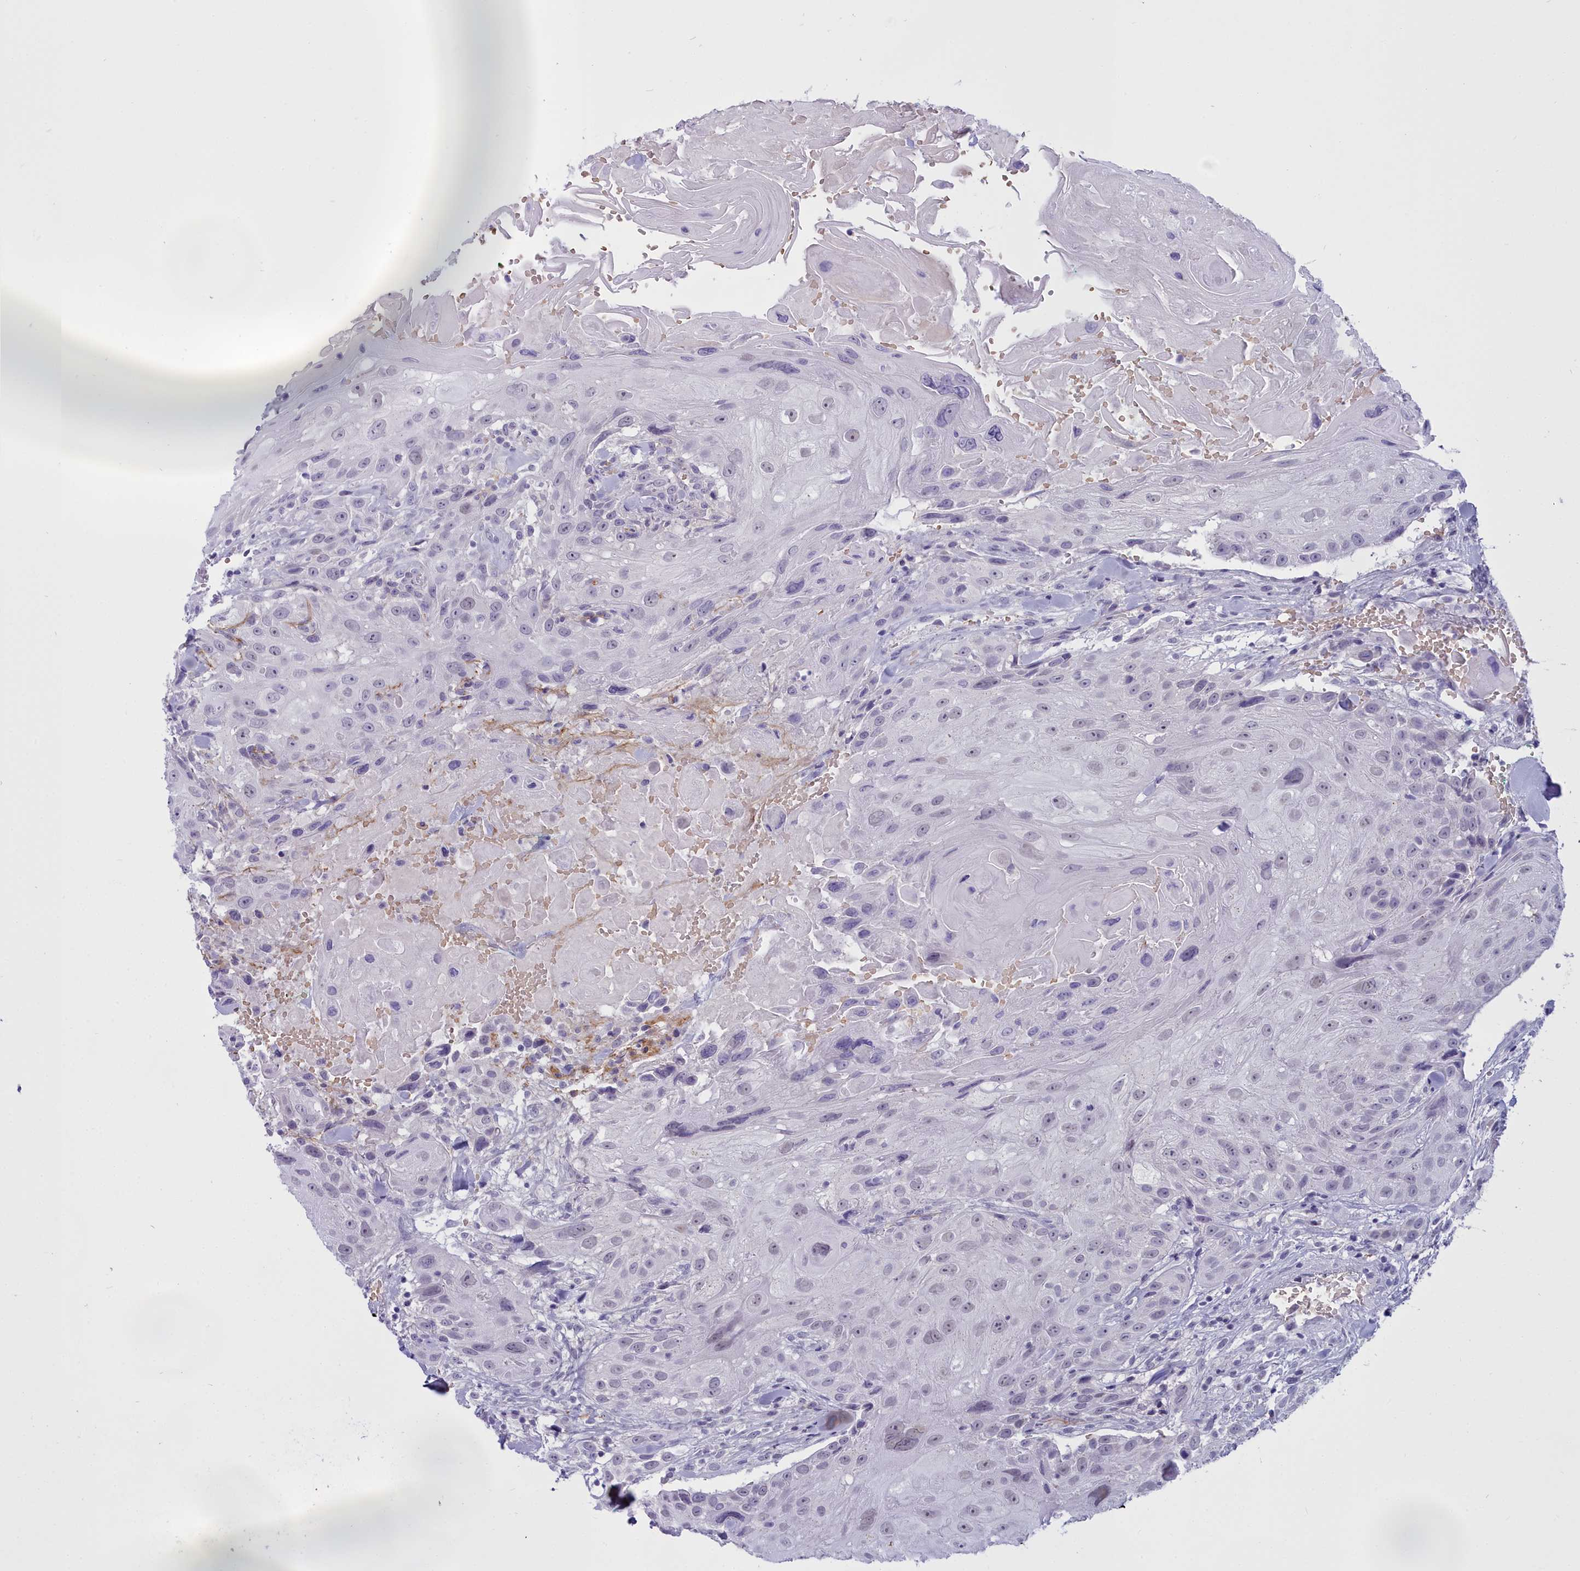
{"staining": {"intensity": "negative", "quantity": "none", "location": "none"}, "tissue": "head and neck cancer", "cell_type": "Tumor cells", "image_type": "cancer", "snomed": [{"axis": "morphology", "description": "Squamous cell carcinoma, NOS"}, {"axis": "topography", "description": "Head-Neck"}], "caption": "An IHC histopathology image of head and neck cancer is shown. There is no staining in tumor cells of head and neck cancer. (DAB (3,3'-diaminobenzidine) immunohistochemistry (IHC), high magnification).", "gene": "OSTN", "patient": {"sex": "male", "age": 81}}